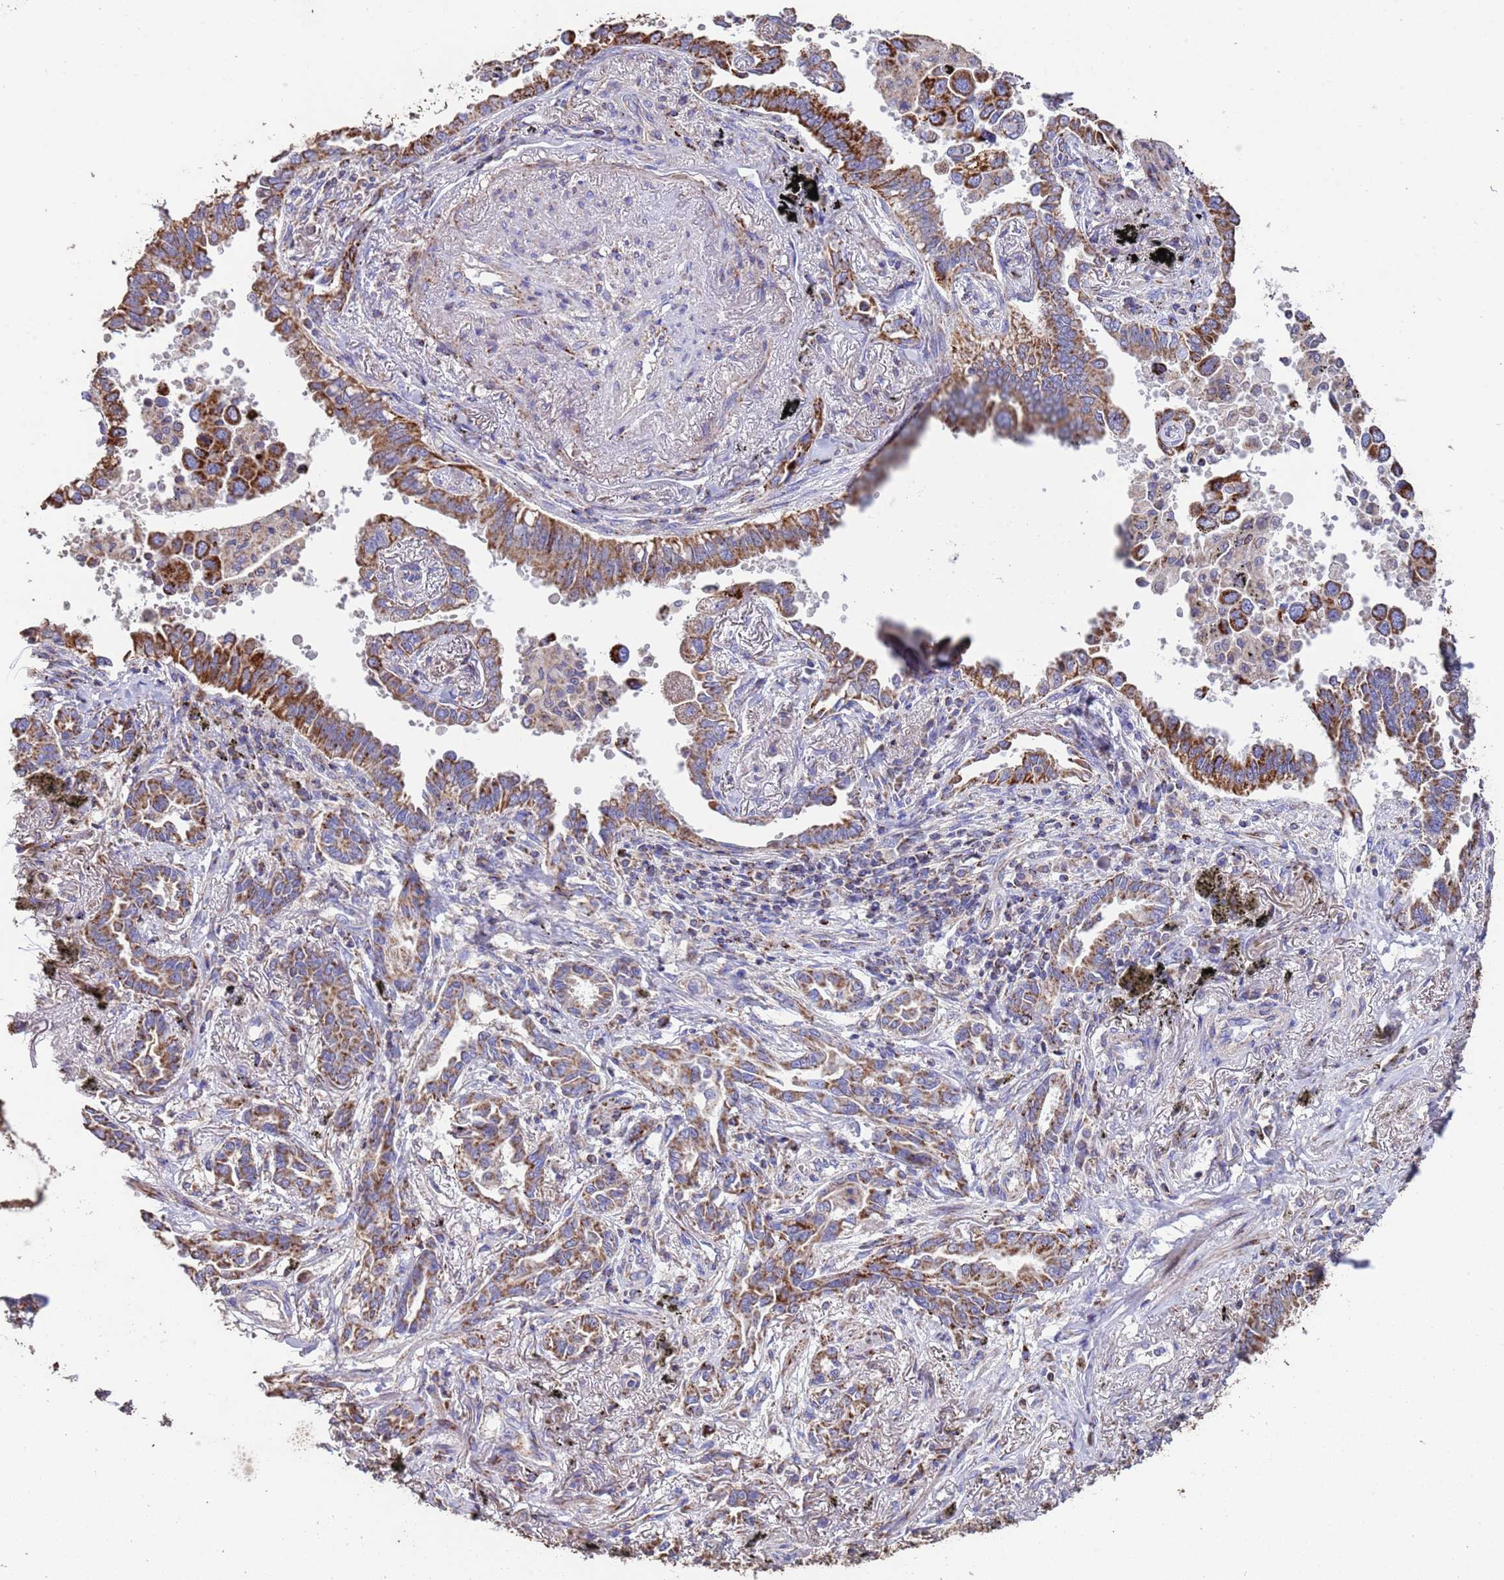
{"staining": {"intensity": "strong", "quantity": ">75%", "location": "cytoplasmic/membranous"}, "tissue": "lung cancer", "cell_type": "Tumor cells", "image_type": "cancer", "snomed": [{"axis": "morphology", "description": "Adenocarcinoma, NOS"}, {"axis": "topography", "description": "Lung"}], "caption": "Human lung cancer stained with a brown dye demonstrates strong cytoplasmic/membranous positive positivity in approximately >75% of tumor cells.", "gene": "ZNFX1", "patient": {"sex": "male", "age": 67}}